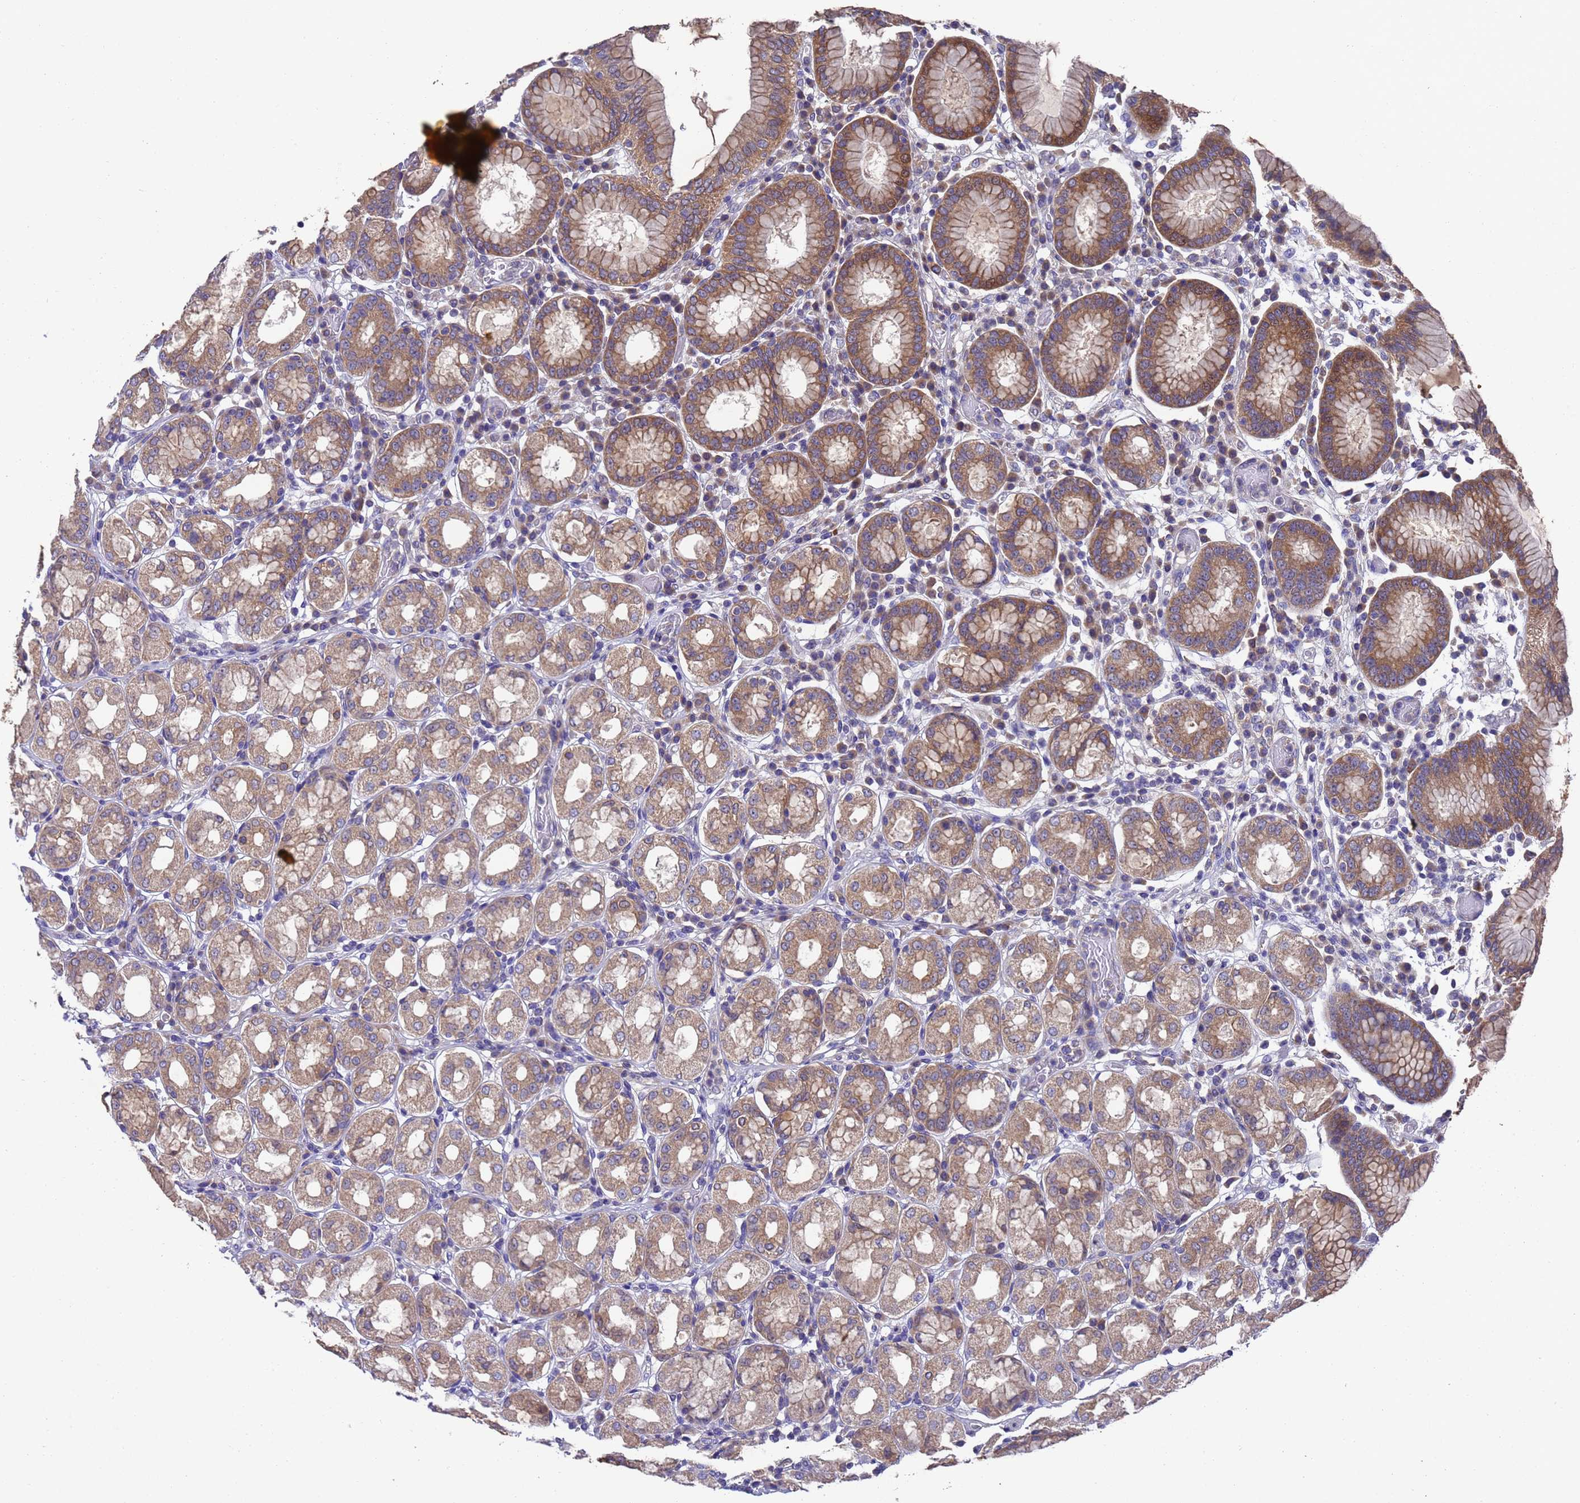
{"staining": {"intensity": "moderate", "quantity": ">75%", "location": "cytoplasmic/membranous"}, "tissue": "stomach", "cell_type": "Glandular cells", "image_type": "normal", "snomed": [{"axis": "morphology", "description": "Normal tissue, NOS"}, {"axis": "topography", "description": "Stomach"}, {"axis": "topography", "description": "Stomach, lower"}], "caption": "Moderate cytoplasmic/membranous protein positivity is present in approximately >75% of glandular cells in stomach. (DAB (3,3'-diaminobenzidine) IHC, brown staining for protein, blue staining for nuclei).", "gene": "DCAF12L1", "patient": {"sex": "female", "age": 56}}